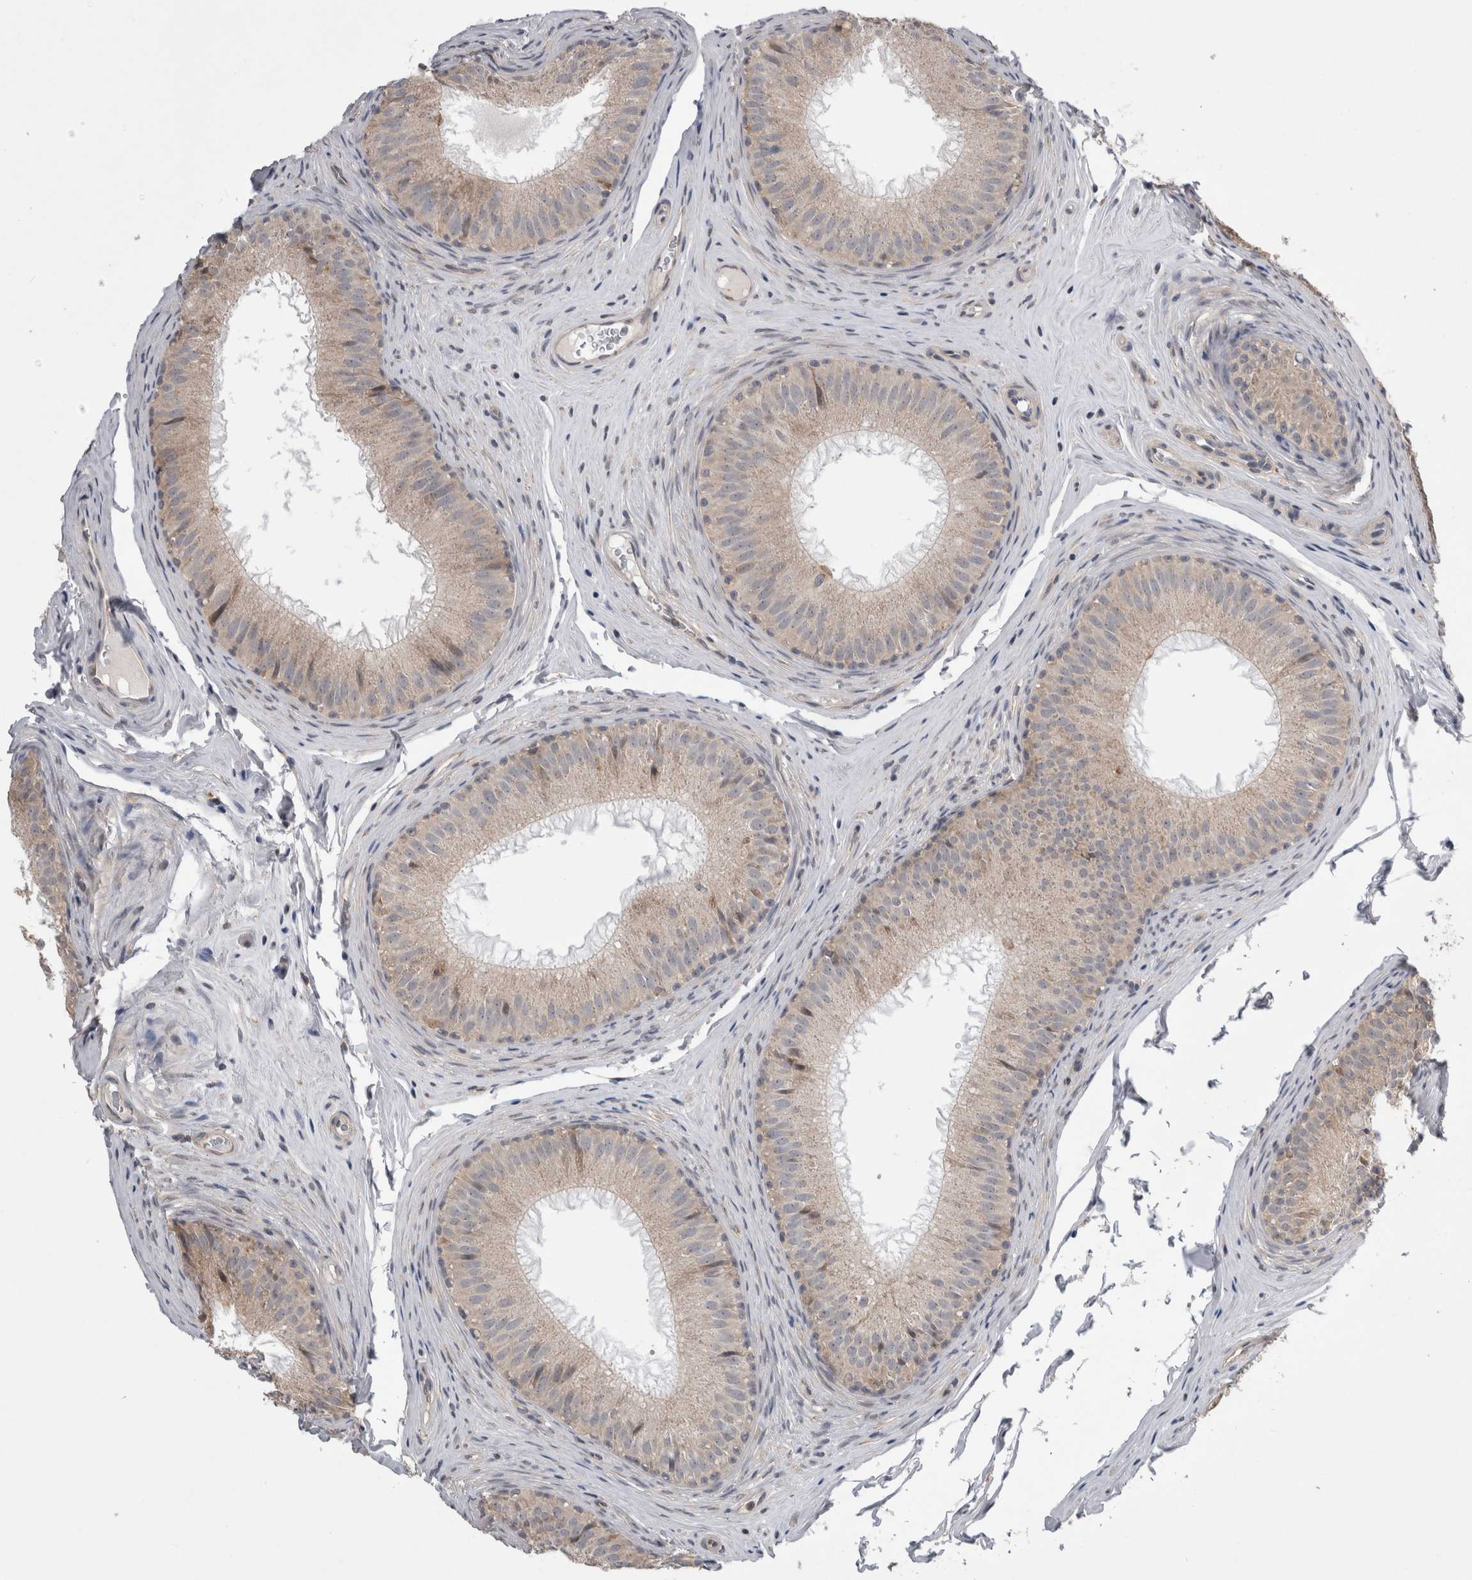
{"staining": {"intensity": "weak", "quantity": "25%-75%", "location": "cytoplasmic/membranous"}, "tissue": "epididymis", "cell_type": "Glandular cells", "image_type": "normal", "snomed": [{"axis": "morphology", "description": "Normal tissue, NOS"}, {"axis": "topography", "description": "Epididymis"}], "caption": "Brown immunohistochemical staining in benign epididymis displays weak cytoplasmic/membranous positivity in approximately 25%-75% of glandular cells.", "gene": "ARHGAP29", "patient": {"sex": "male", "age": 32}}